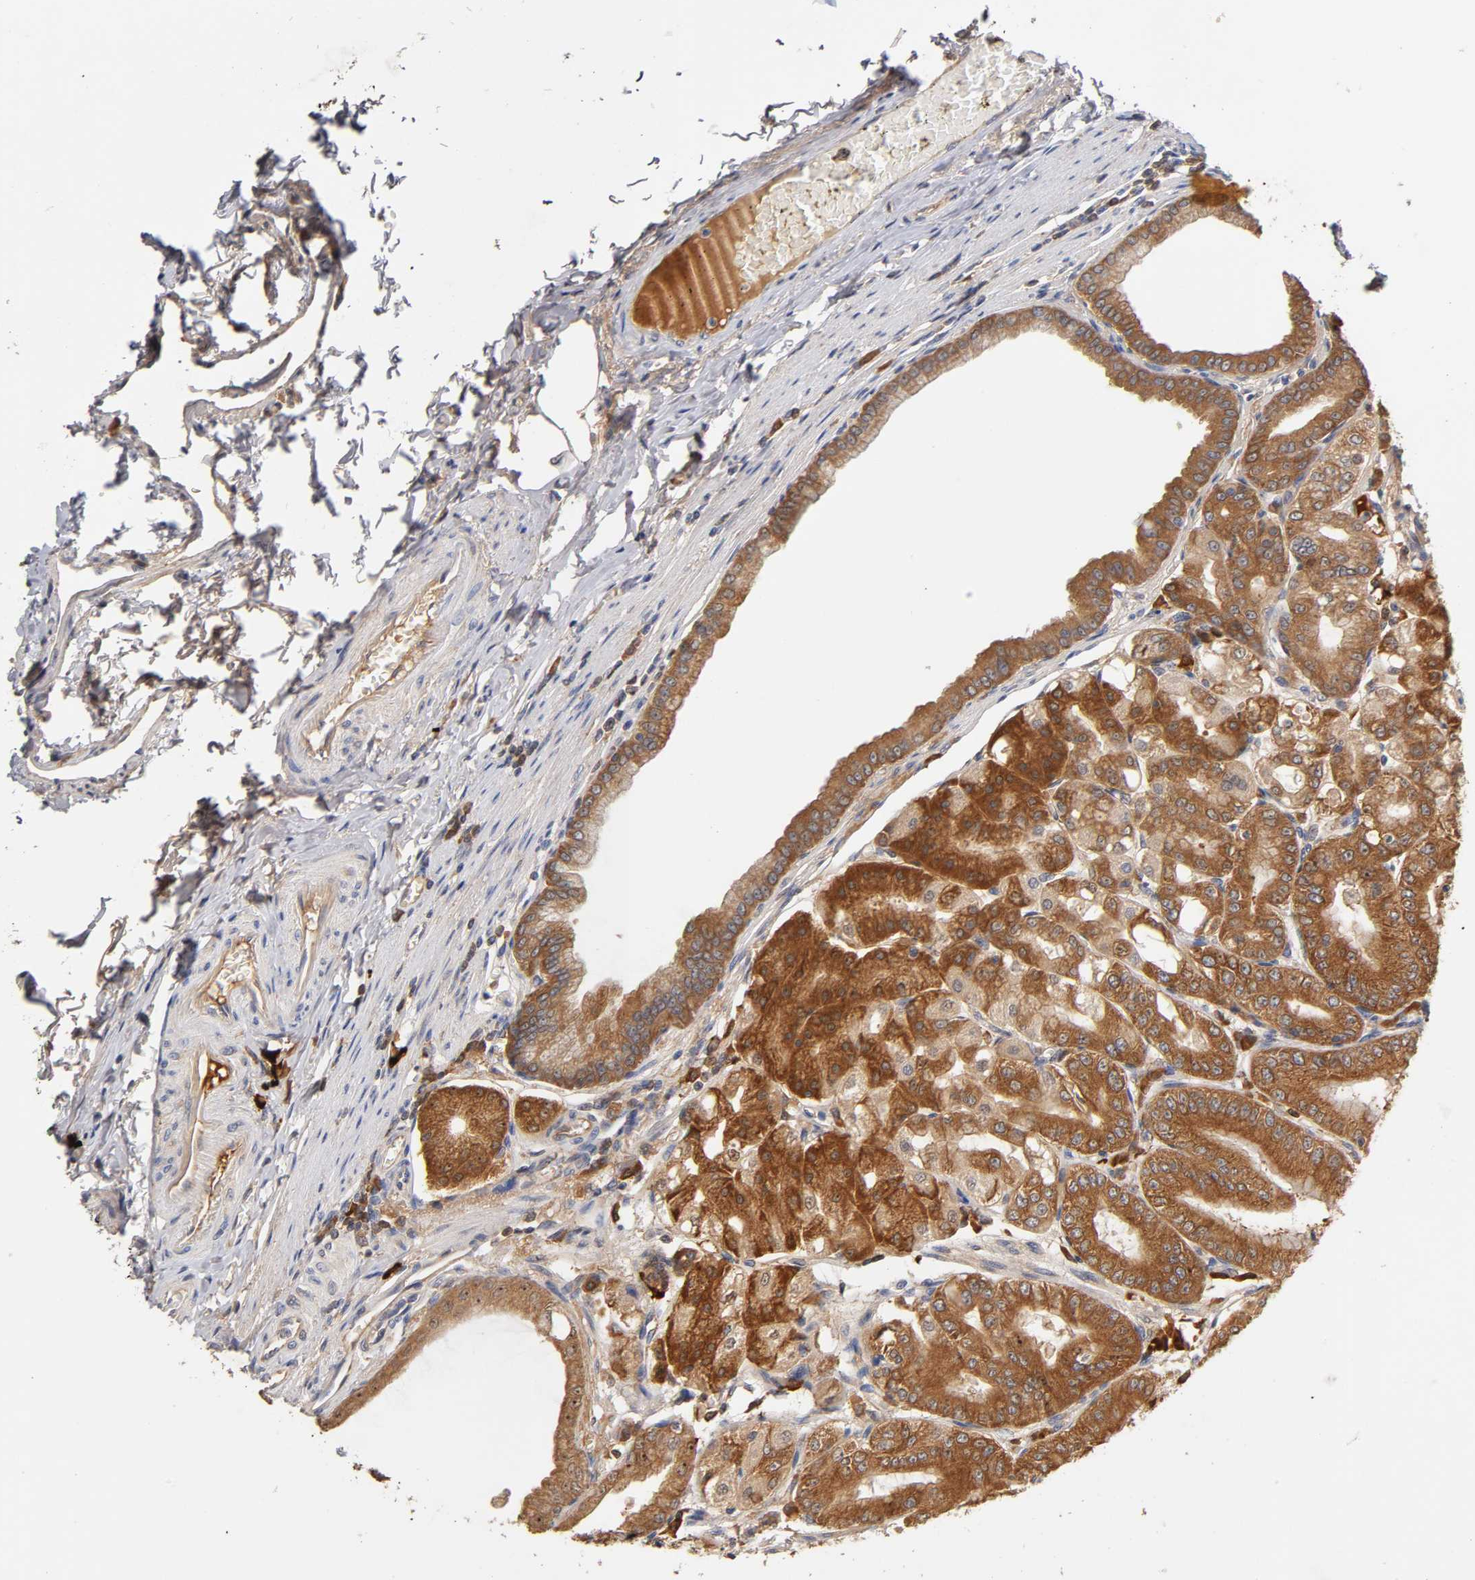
{"staining": {"intensity": "moderate", "quantity": ">75%", "location": "cytoplasmic/membranous"}, "tissue": "stomach", "cell_type": "Glandular cells", "image_type": "normal", "snomed": [{"axis": "morphology", "description": "Normal tissue, NOS"}, {"axis": "topography", "description": "Stomach, lower"}], "caption": "A brown stain shows moderate cytoplasmic/membranous positivity of a protein in glandular cells of benign stomach. (Brightfield microscopy of DAB IHC at high magnification).", "gene": "RPS29", "patient": {"sex": "male", "age": 71}}